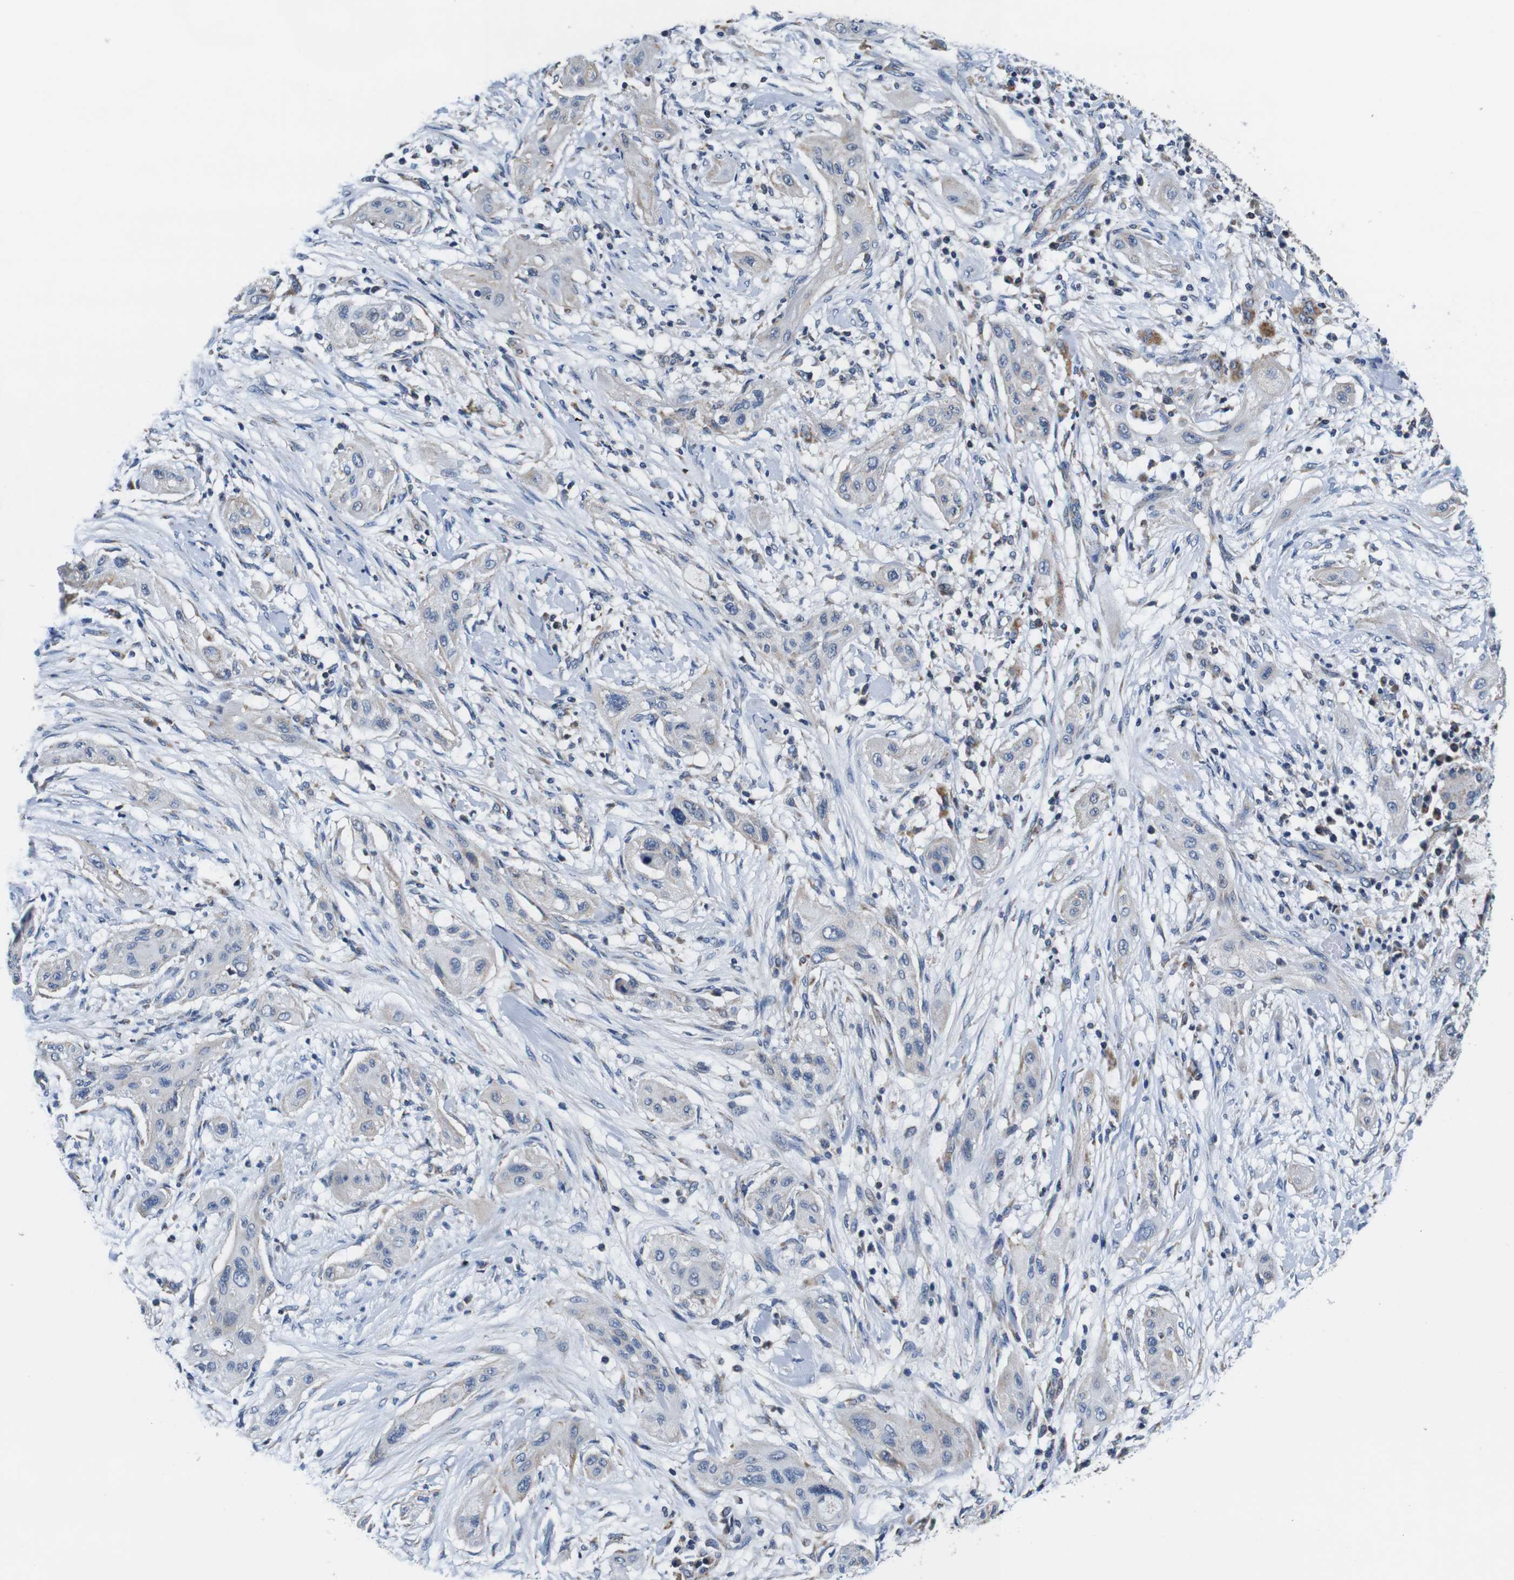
{"staining": {"intensity": "negative", "quantity": "none", "location": "none"}, "tissue": "lung cancer", "cell_type": "Tumor cells", "image_type": "cancer", "snomed": [{"axis": "morphology", "description": "Squamous cell carcinoma, NOS"}, {"axis": "topography", "description": "Lung"}], "caption": "Tumor cells show no significant positivity in squamous cell carcinoma (lung).", "gene": "LRP4", "patient": {"sex": "female", "age": 47}}